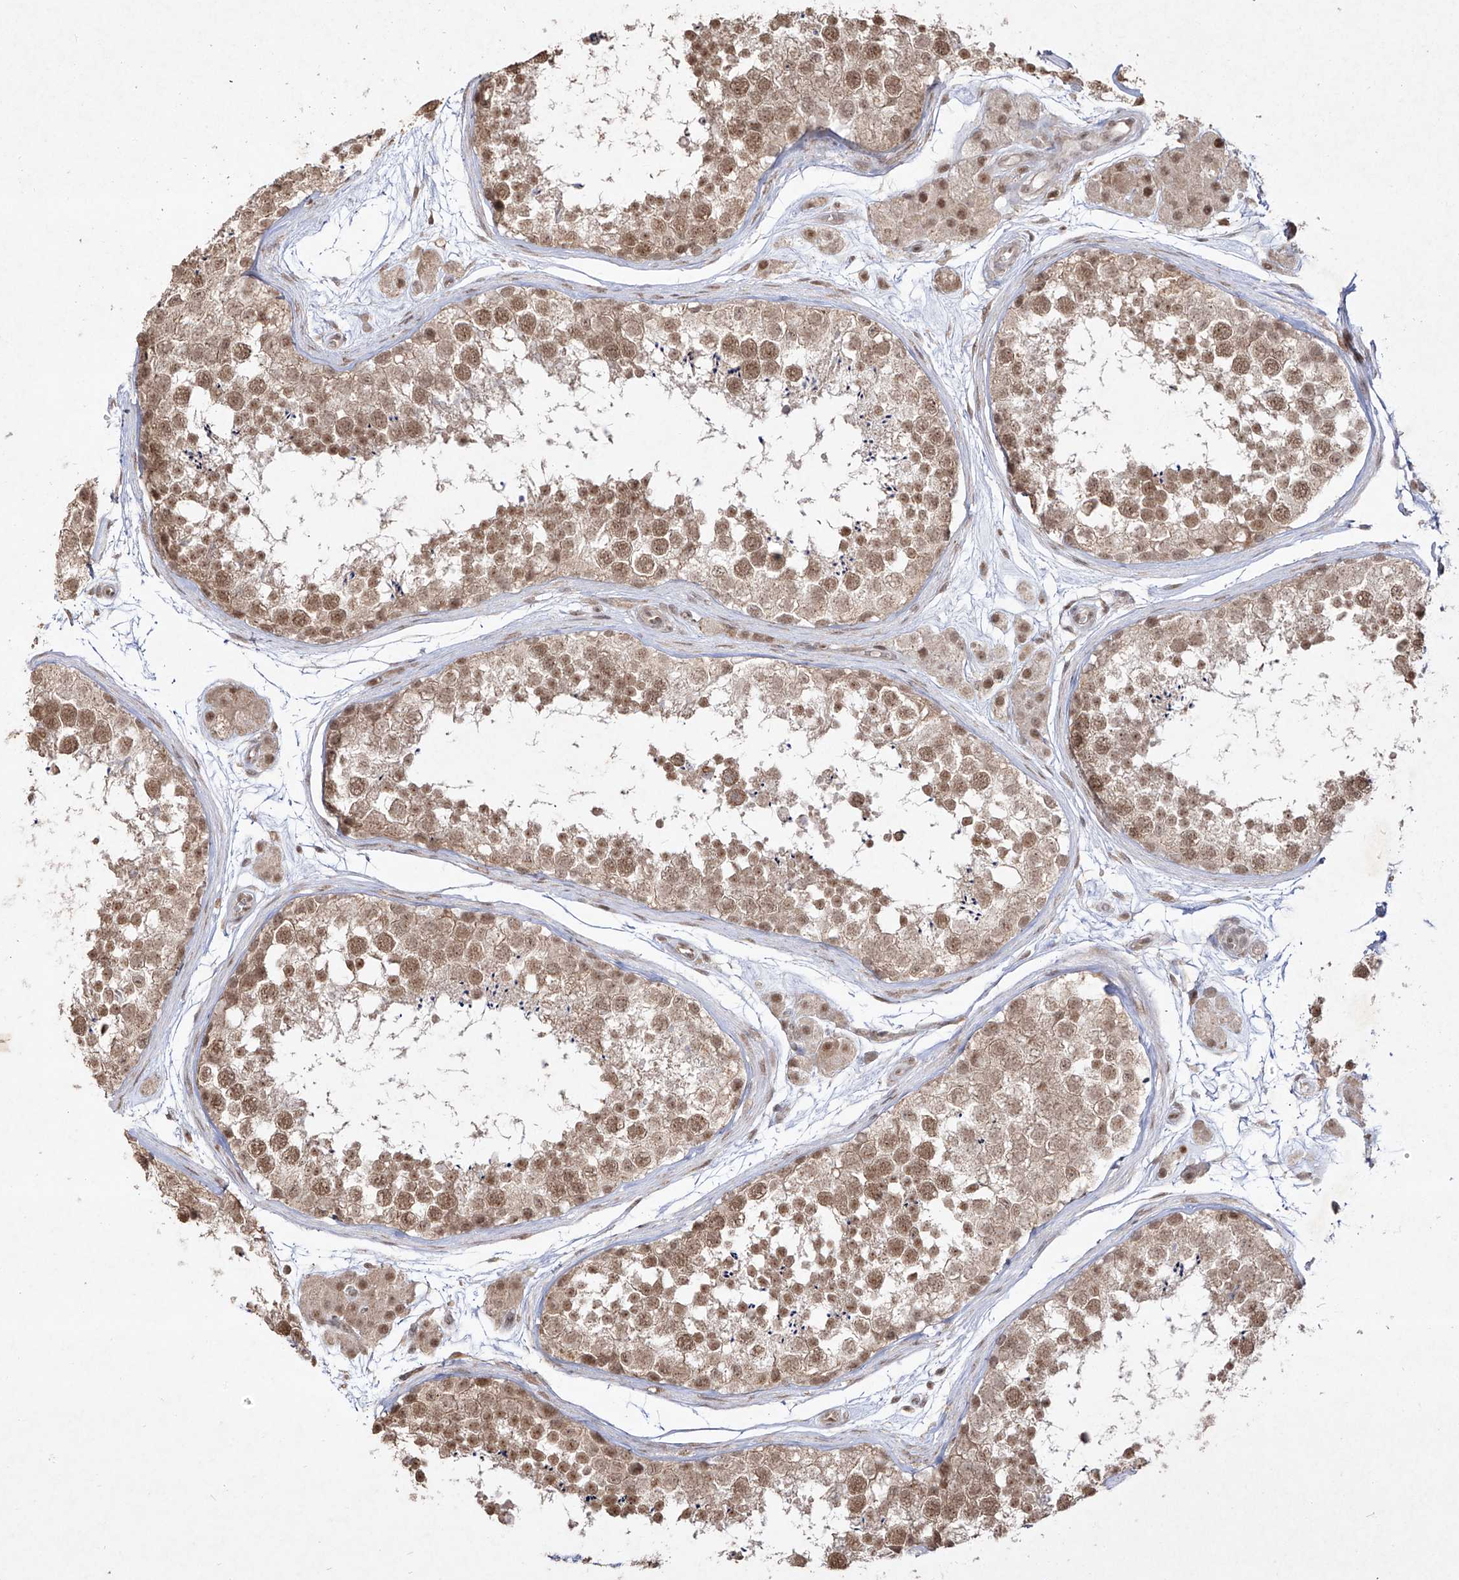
{"staining": {"intensity": "moderate", "quantity": ">75%", "location": "cytoplasmic/membranous,nuclear"}, "tissue": "testis", "cell_type": "Cells in seminiferous ducts", "image_type": "normal", "snomed": [{"axis": "morphology", "description": "Normal tissue, NOS"}, {"axis": "topography", "description": "Testis"}], "caption": "About >75% of cells in seminiferous ducts in unremarkable human testis show moderate cytoplasmic/membranous,nuclear protein expression as visualized by brown immunohistochemical staining.", "gene": "SNRNP27", "patient": {"sex": "male", "age": 56}}